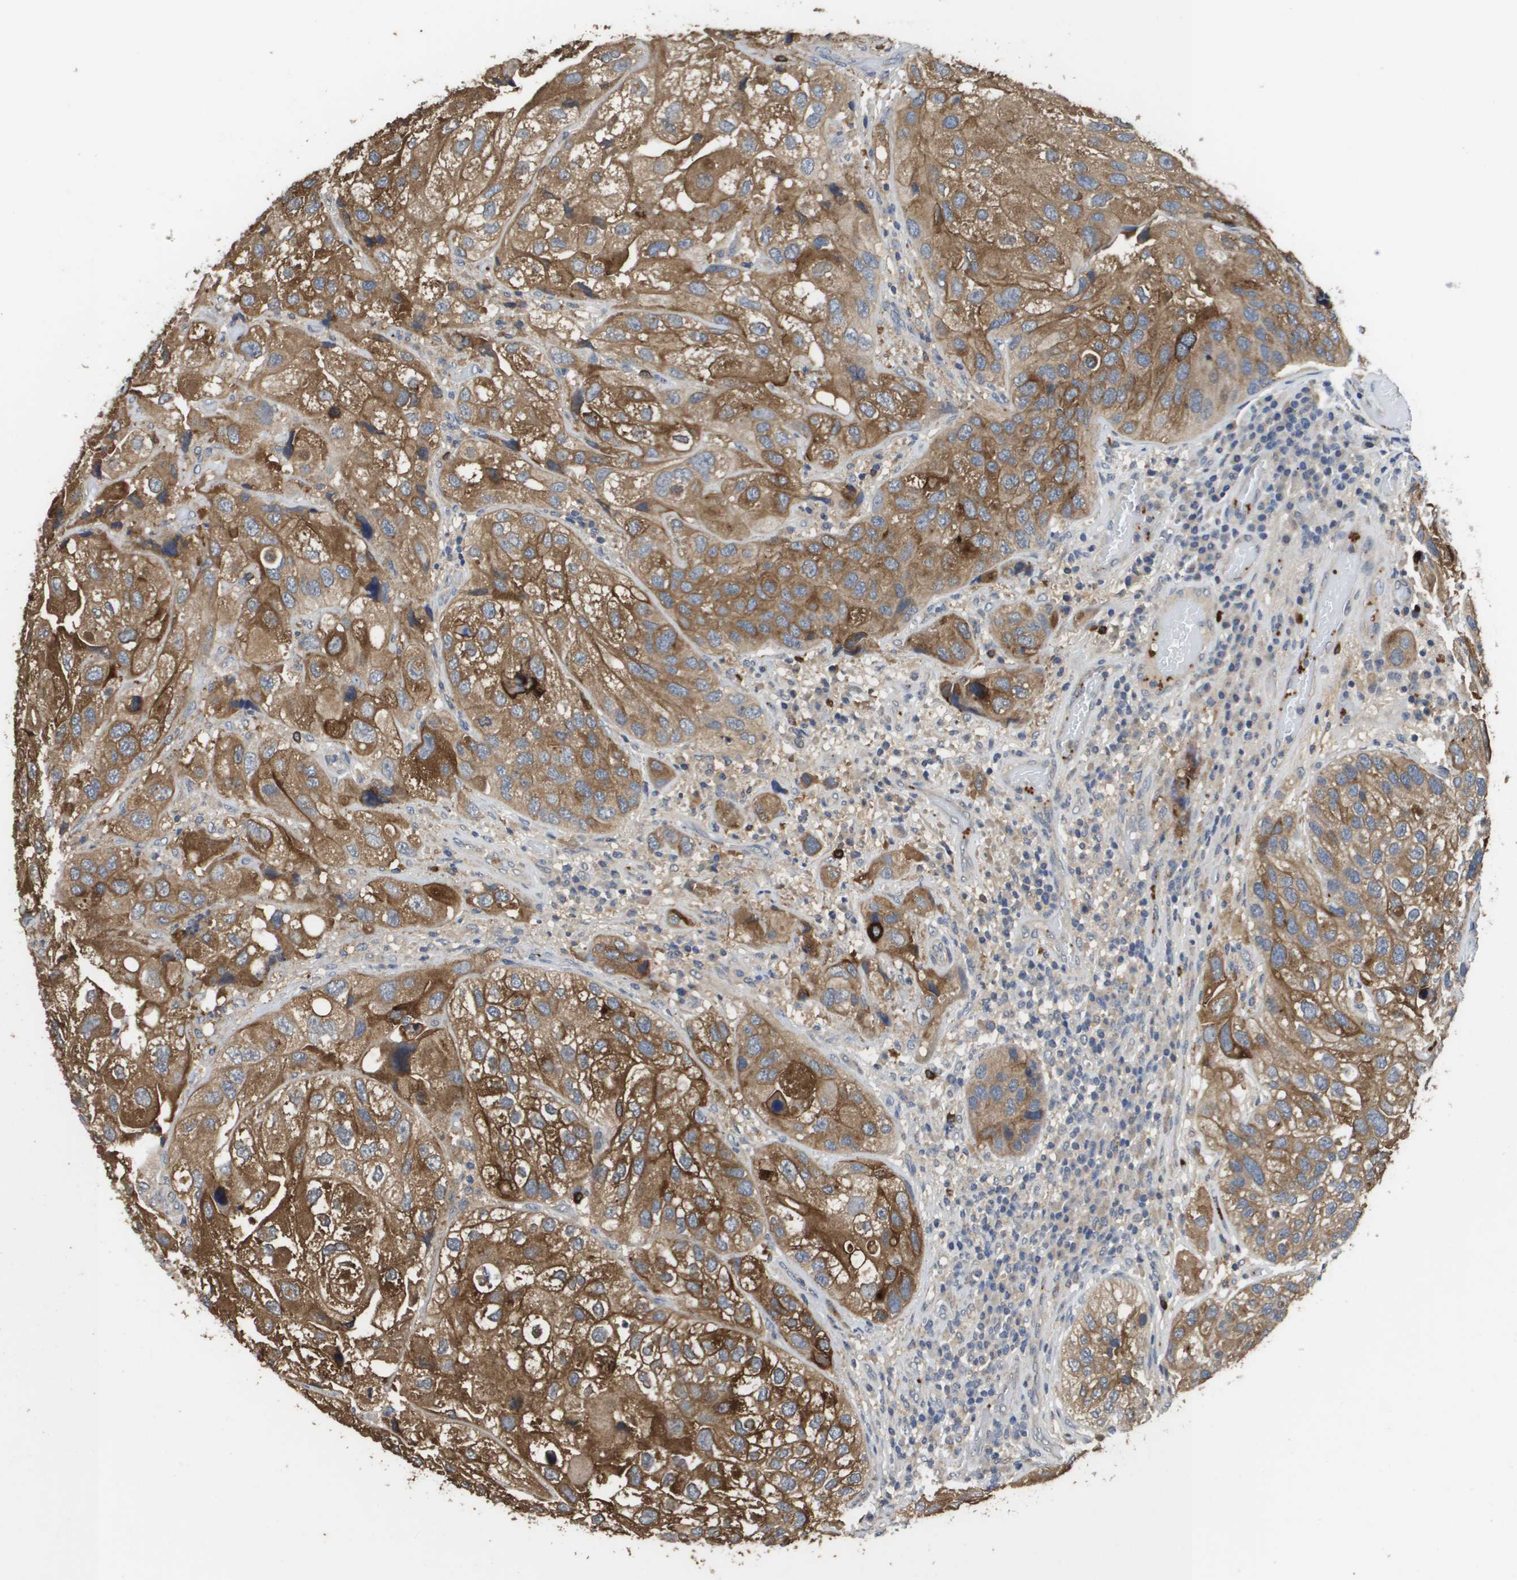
{"staining": {"intensity": "moderate", "quantity": ">75%", "location": "cytoplasmic/membranous"}, "tissue": "urothelial cancer", "cell_type": "Tumor cells", "image_type": "cancer", "snomed": [{"axis": "morphology", "description": "Urothelial carcinoma, High grade"}, {"axis": "topography", "description": "Urinary bladder"}], "caption": "Immunohistochemical staining of human urothelial cancer displays medium levels of moderate cytoplasmic/membranous protein expression in about >75% of tumor cells. Using DAB (3,3'-diaminobenzidine) (brown) and hematoxylin (blue) stains, captured at high magnification using brightfield microscopy.", "gene": "RAB27B", "patient": {"sex": "female", "age": 64}}